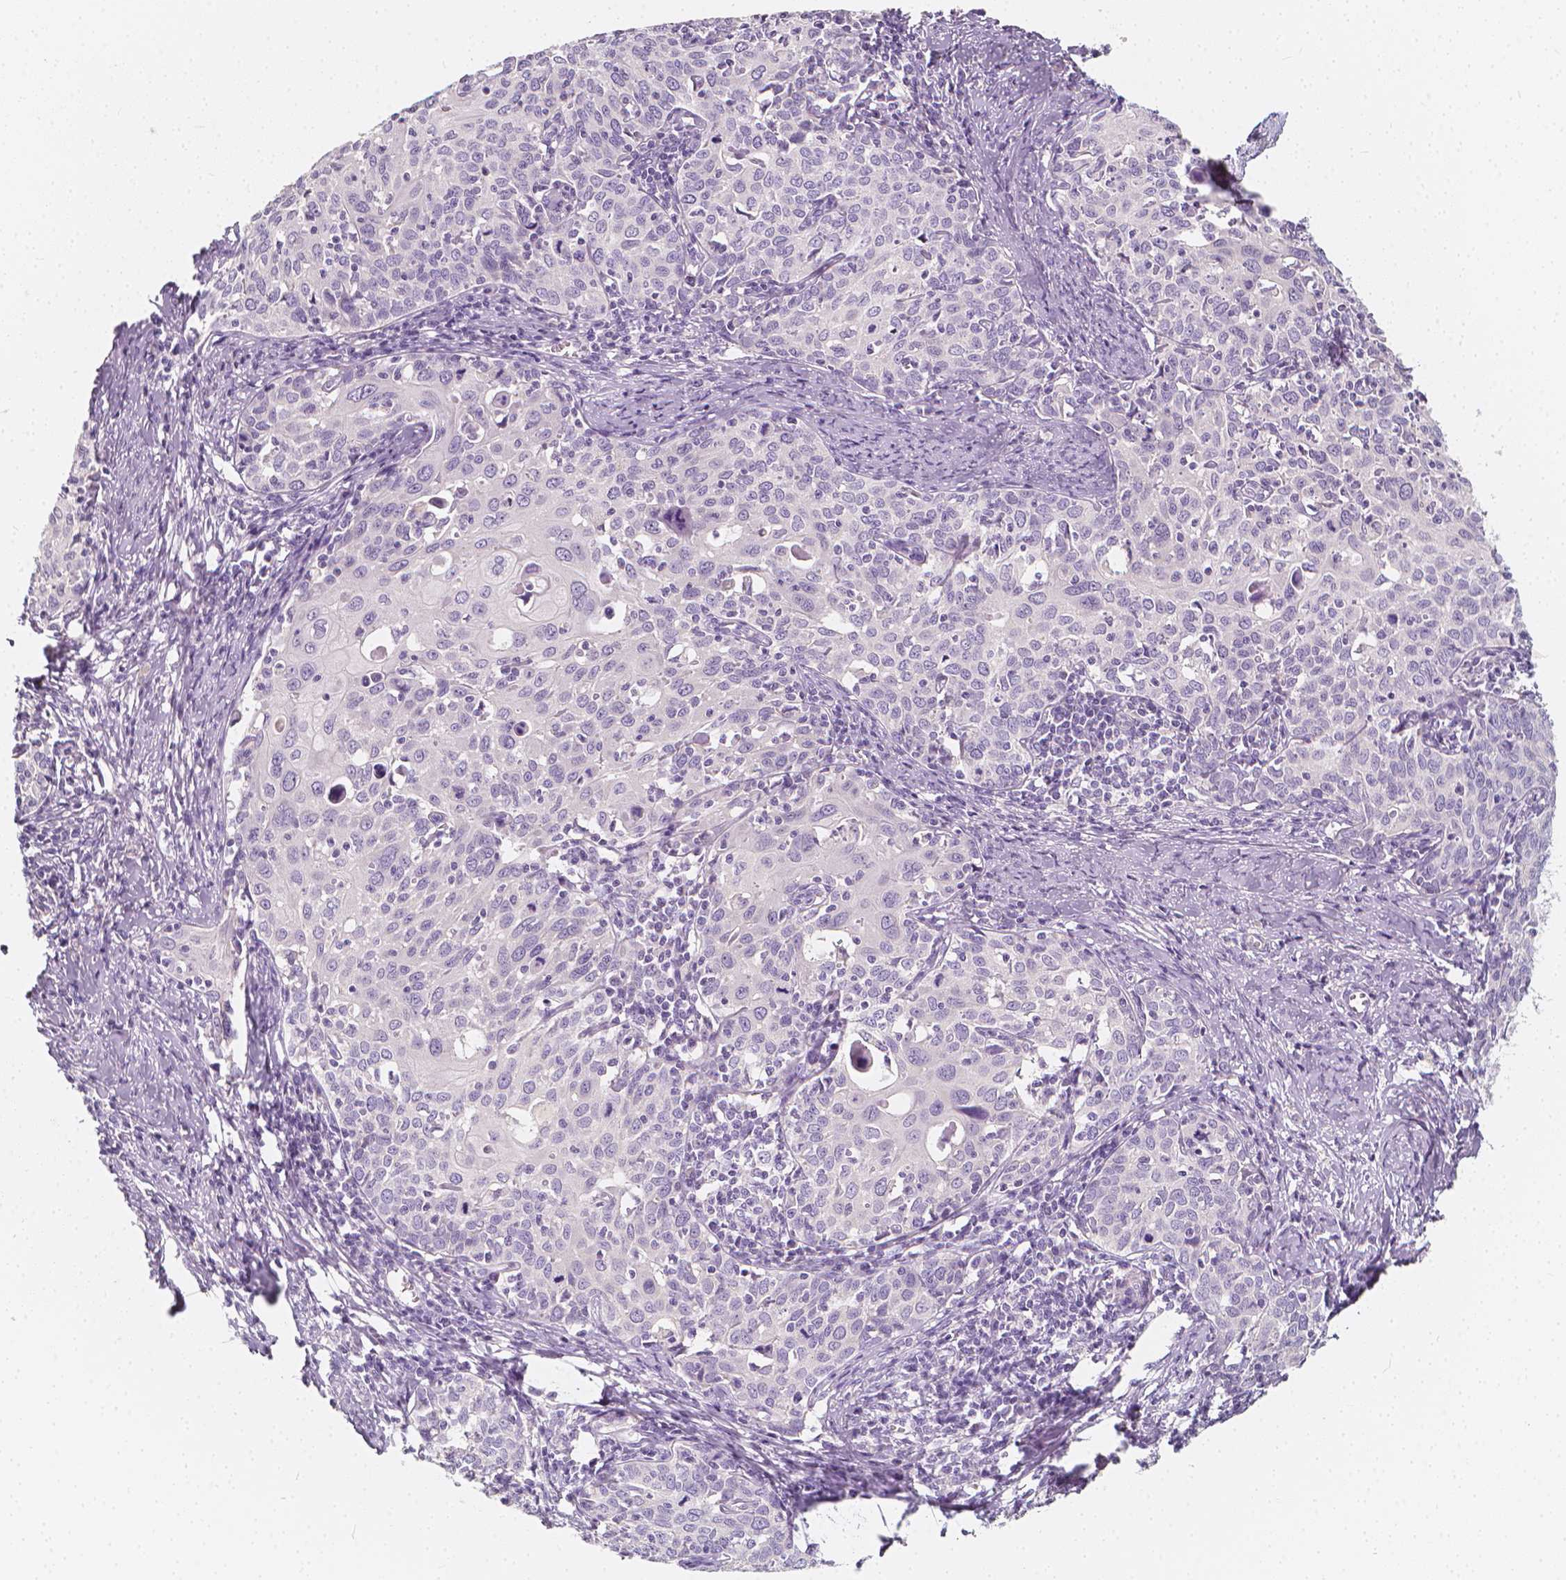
{"staining": {"intensity": "negative", "quantity": "none", "location": "none"}, "tissue": "cervical cancer", "cell_type": "Tumor cells", "image_type": "cancer", "snomed": [{"axis": "morphology", "description": "Squamous cell carcinoma, NOS"}, {"axis": "topography", "description": "Cervix"}], "caption": "Immunohistochemistry (IHC) of human cervical cancer (squamous cell carcinoma) demonstrates no positivity in tumor cells.", "gene": "RBFOX1", "patient": {"sex": "female", "age": 62}}